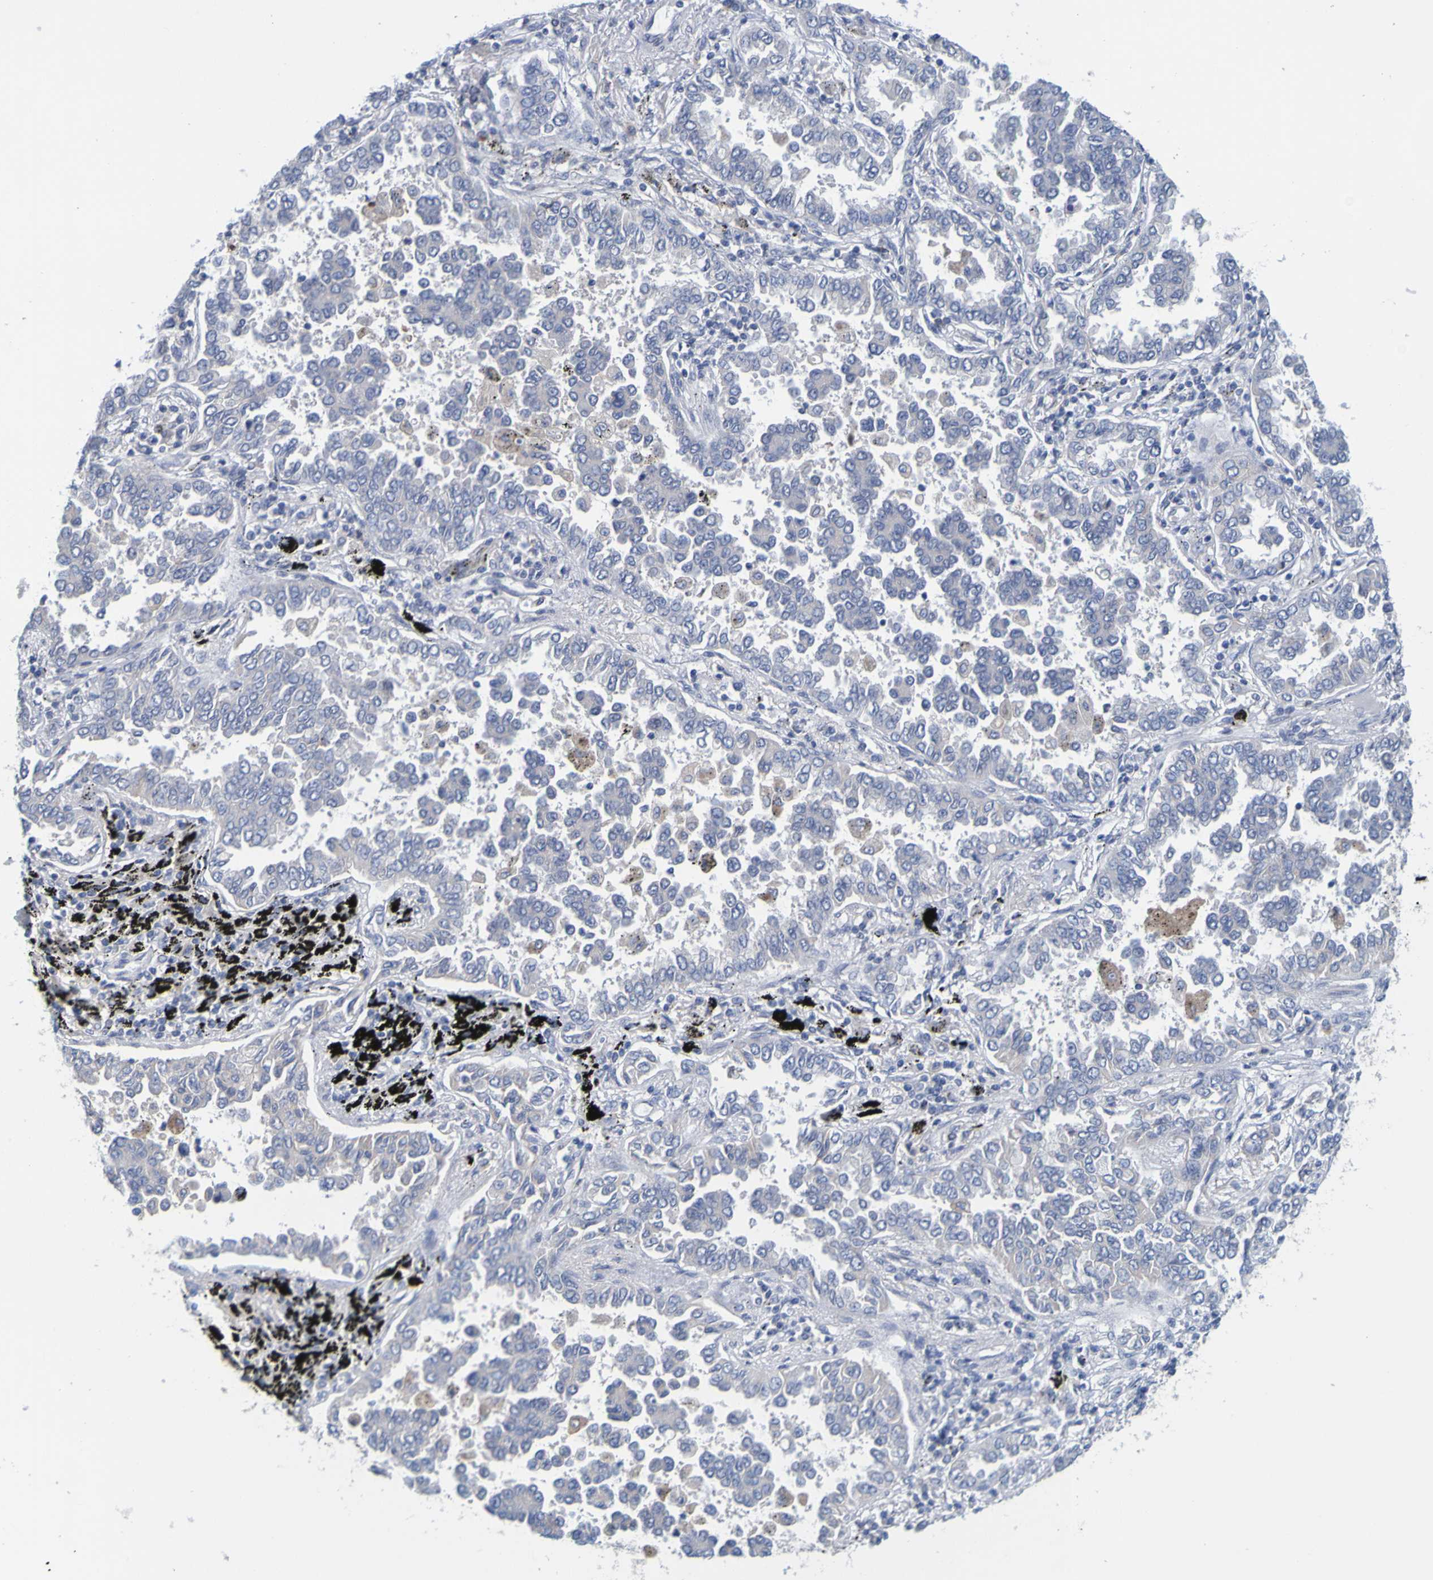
{"staining": {"intensity": "negative", "quantity": "none", "location": "none"}, "tissue": "lung cancer", "cell_type": "Tumor cells", "image_type": "cancer", "snomed": [{"axis": "morphology", "description": "Normal tissue, NOS"}, {"axis": "morphology", "description": "Adenocarcinoma, NOS"}, {"axis": "topography", "description": "Lung"}], "caption": "A histopathology image of human lung cancer is negative for staining in tumor cells. (Immunohistochemistry, brightfield microscopy, high magnification).", "gene": "ENDOU", "patient": {"sex": "male", "age": 59}}